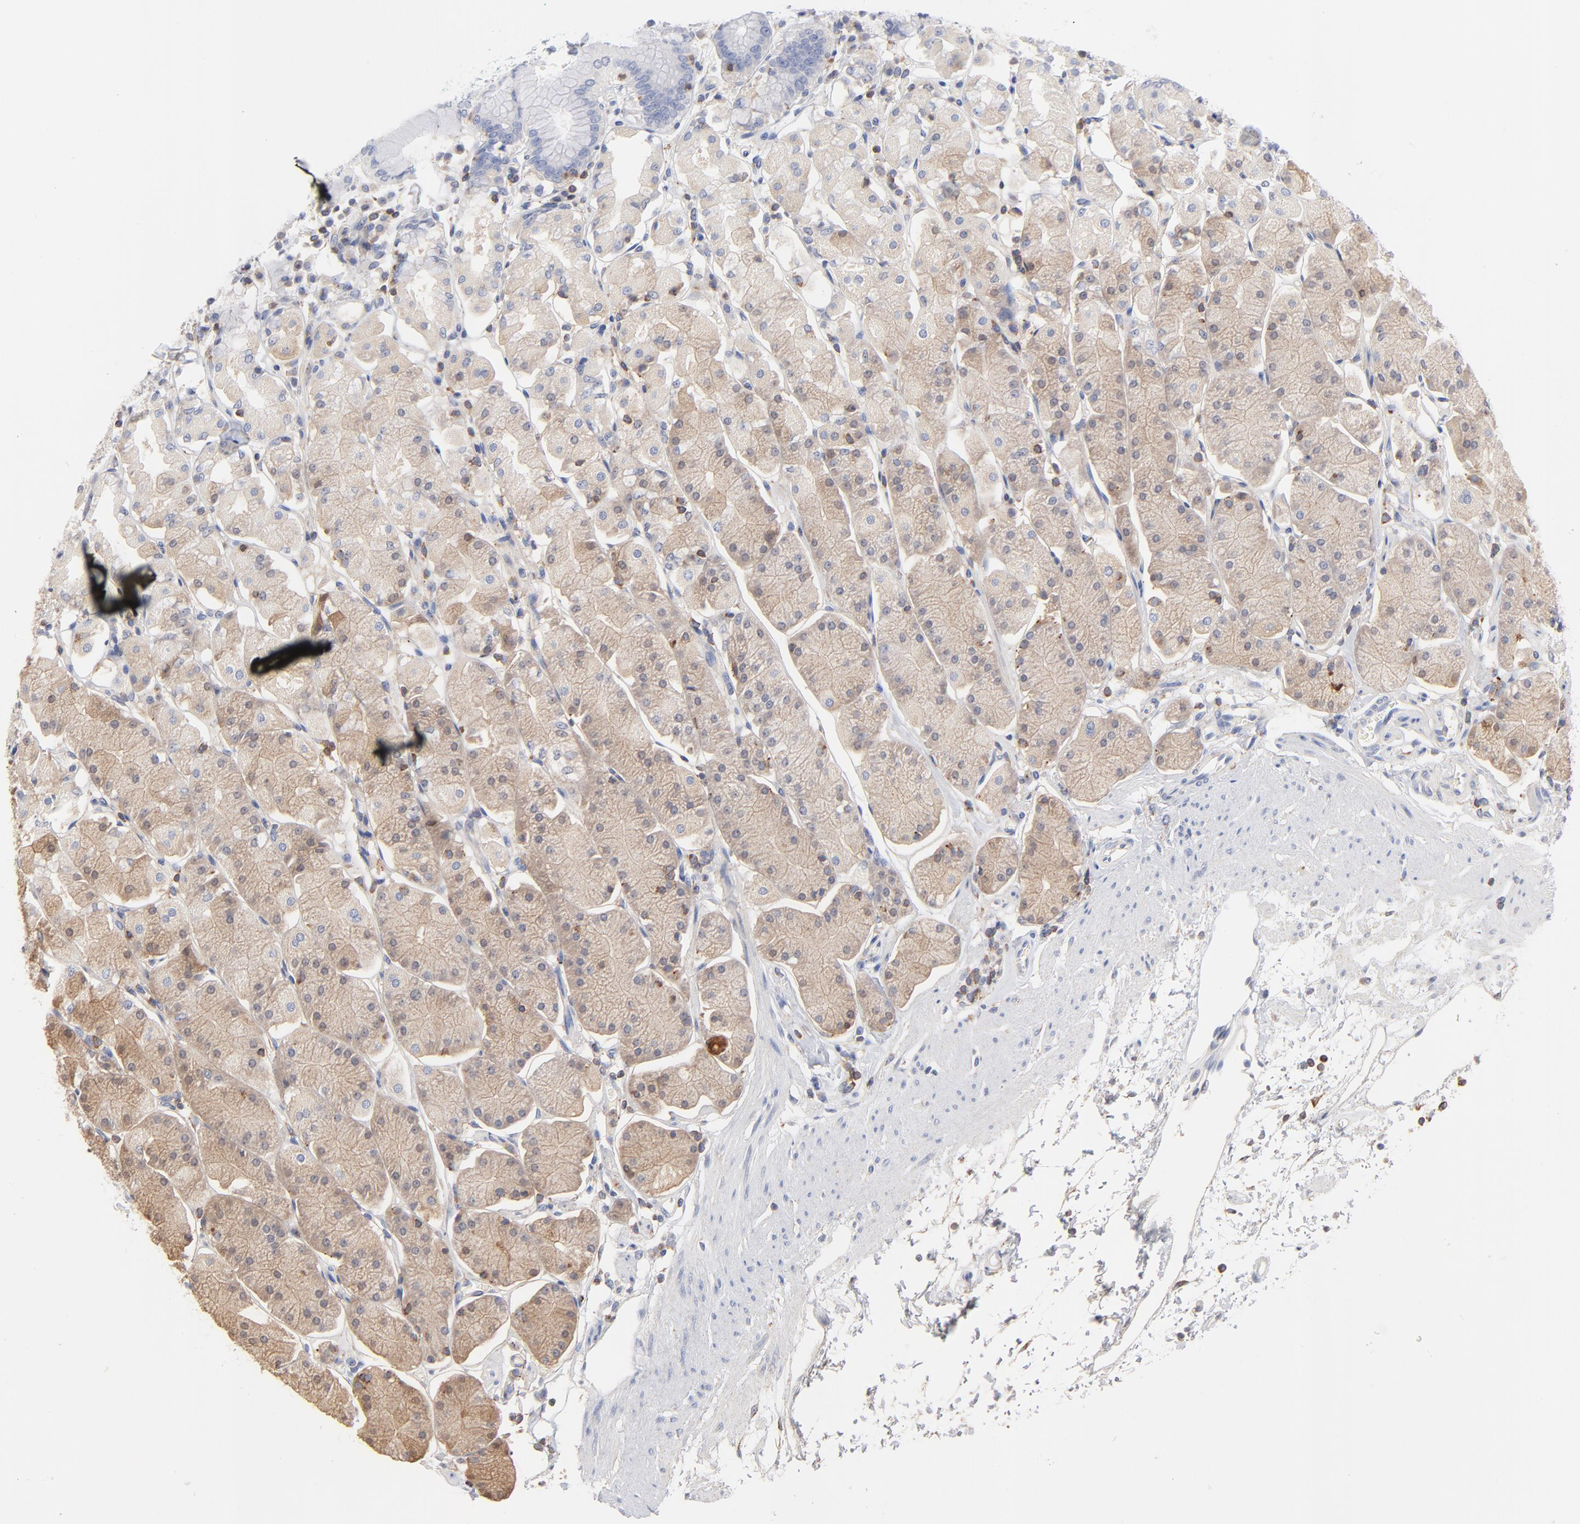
{"staining": {"intensity": "weak", "quantity": "25%-75%", "location": "cytoplasmic/membranous"}, "tissue": "stomach", "cell_type": "Glandular cells", "image_type": "normal", "snomed": [{"axis": "morphology", "description": "Normal tissue, NOS"}, {"axis": "topography", "description": "Stomach, upper"}, {"axis": "topography", "description": "Stomach"}], "caption": "Protein positivity by IHC shows weak cytoplasmic/membranous positivity in about 25%-75% of glandular cells in benign stomach. The staining is performed using DAB (3,3'-diaminobenzidine) brown chromogen to label protein expression. The nuclei are counter-stained blue using hematoxylin.", "gene": "SEPTIN11", "patient": {"sex": "male", "age": 76}}